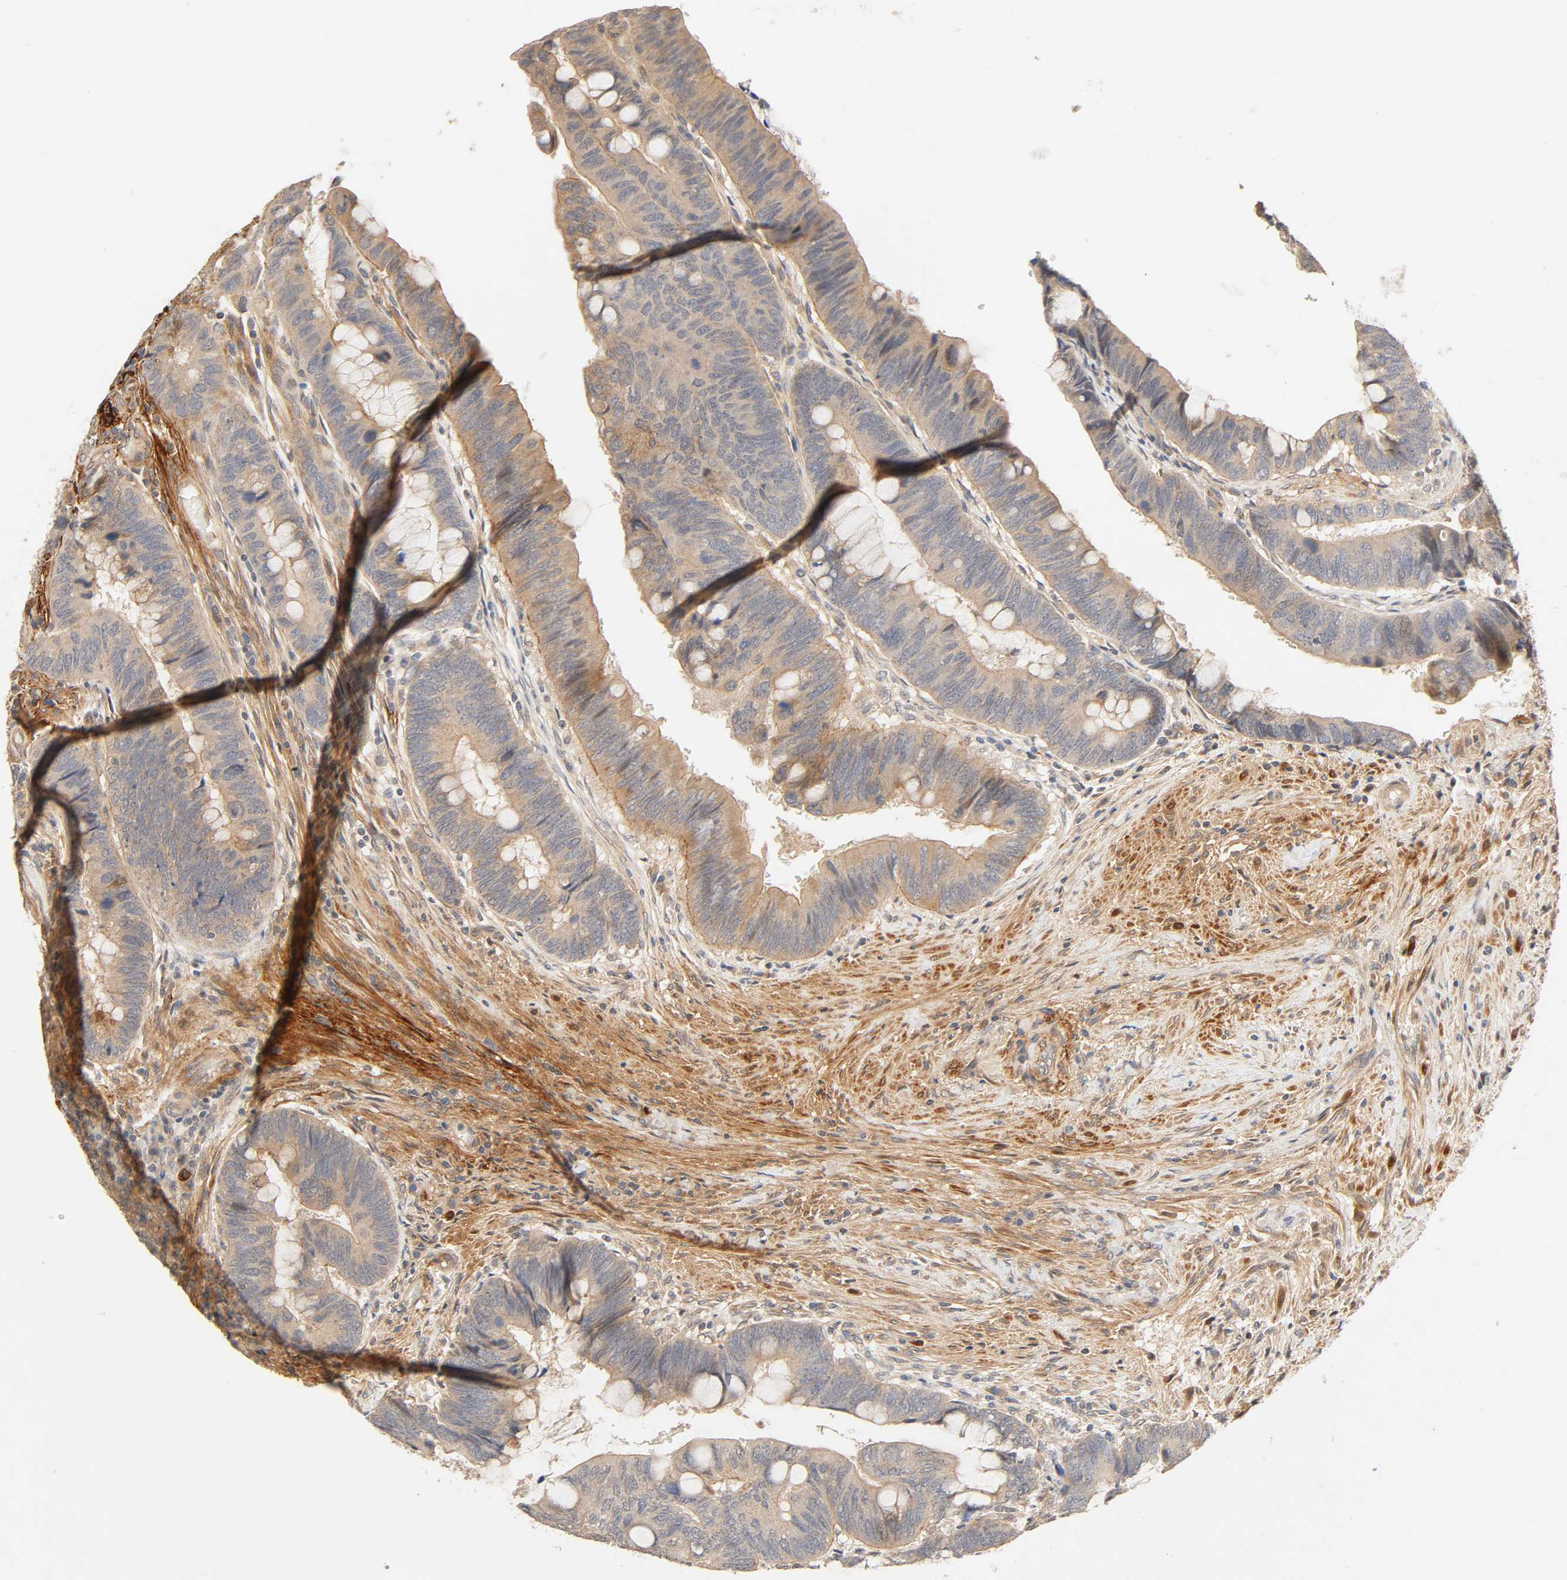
{"staining": {"intensity": "moderate", "quantity": ">75%", "location": "cytoplasmic/membranous"}, "tissue": "colorectal cancer", "cell_type": "Tumor cells", "image_type": "cancer", "snomed": [{"axis": "morphology", "description": "Normal tissue, NOS"}, {"axis": "morphology", "description": "Adenocarcinoma, NOS"}, {"axis": "topography", "description": "Rectum"}], "caption": "This photomicrograph displays IHC staining of adenocarcinoma (colorectal), with medium moderate cytoplasmic/membranous positivity in approximately >75% of tumor cells.", "gene": "CACNA1G", "patient": {"sex": "male", "age": 92}}